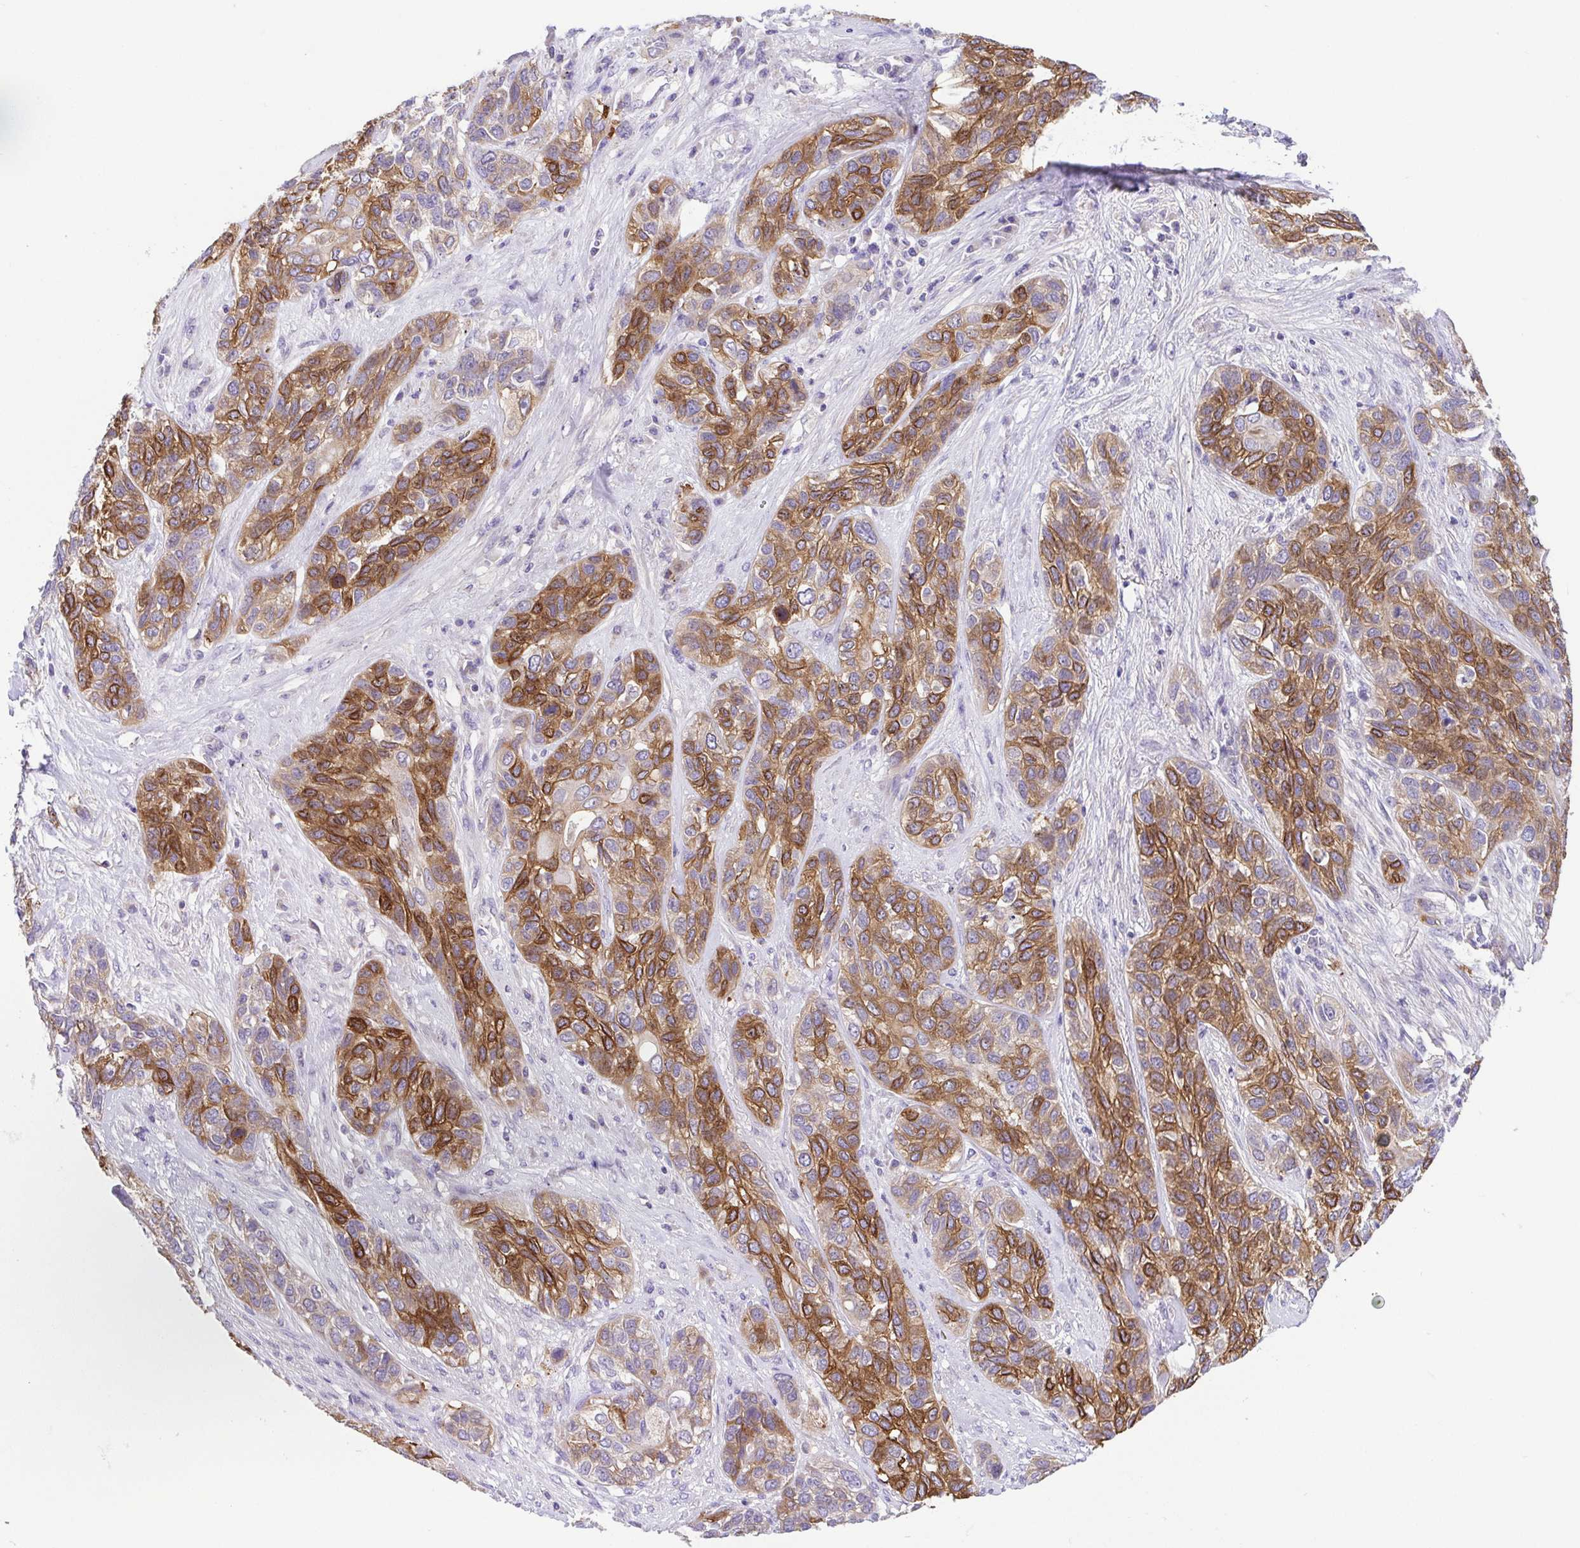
{"staining": {"intensity": "moderate", "quantity": ">75%", "location": "cytoplasmic/membranous"}, "tissue": "lung cancer", "cell_type": "Tumor cells", "image_type": "cancer", "snomed": [{"axis": "morphology", "description": "Squamous cell carcinoma, NOS"}, {"axis": "topography", "description": "Lung"}], "caption": "Protein staining of lung cancer (squamous cell carcinoma) tissue shows moderate cytoplasmic/membranous staining in approximately >75% of tumor cells.", "gene": "SLC13A1", "patient": {"sex": "female", "age": 70}}